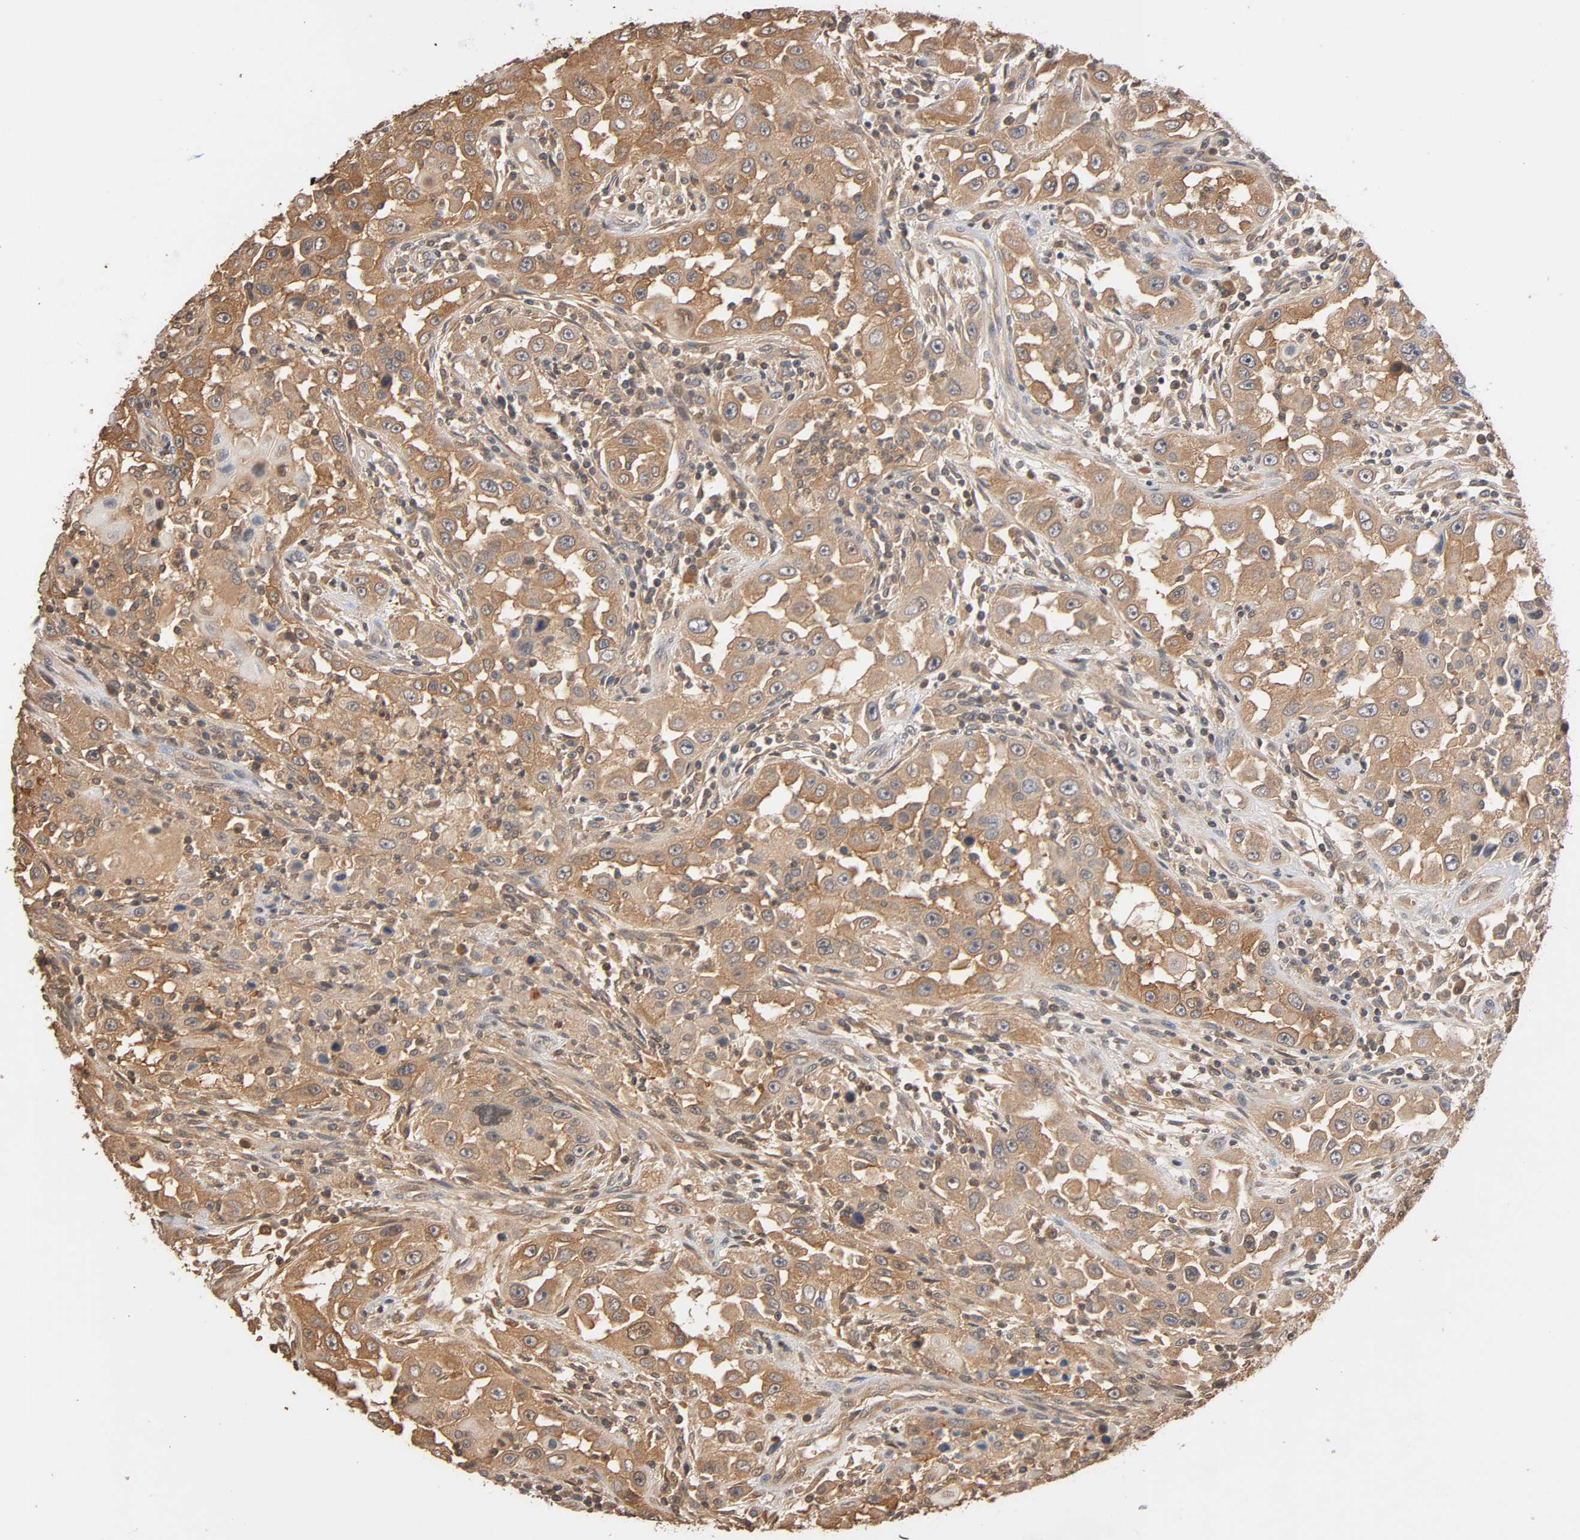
{"staining": {"intensity": "moderate", "quantity": ">75%", "location": "cytoplasmic/membranous"}, "tissue": "head and neck cancer", "cell_type": "Tumor cells", "image_type": "cancer", "snomed": [{"axis": "morphology", "description": "Carcinoma, NOS"}, {"axis": "topography", "description": "Head-Neck"}], "caption": "The histopathology image reveals staining of head and neck cancer, revealing moderate cytoplasmic/membranous protein staining (brown color) within tumor cells.", "gene": "ALDOA", "patient": {"sex": "male", "age": 87}}